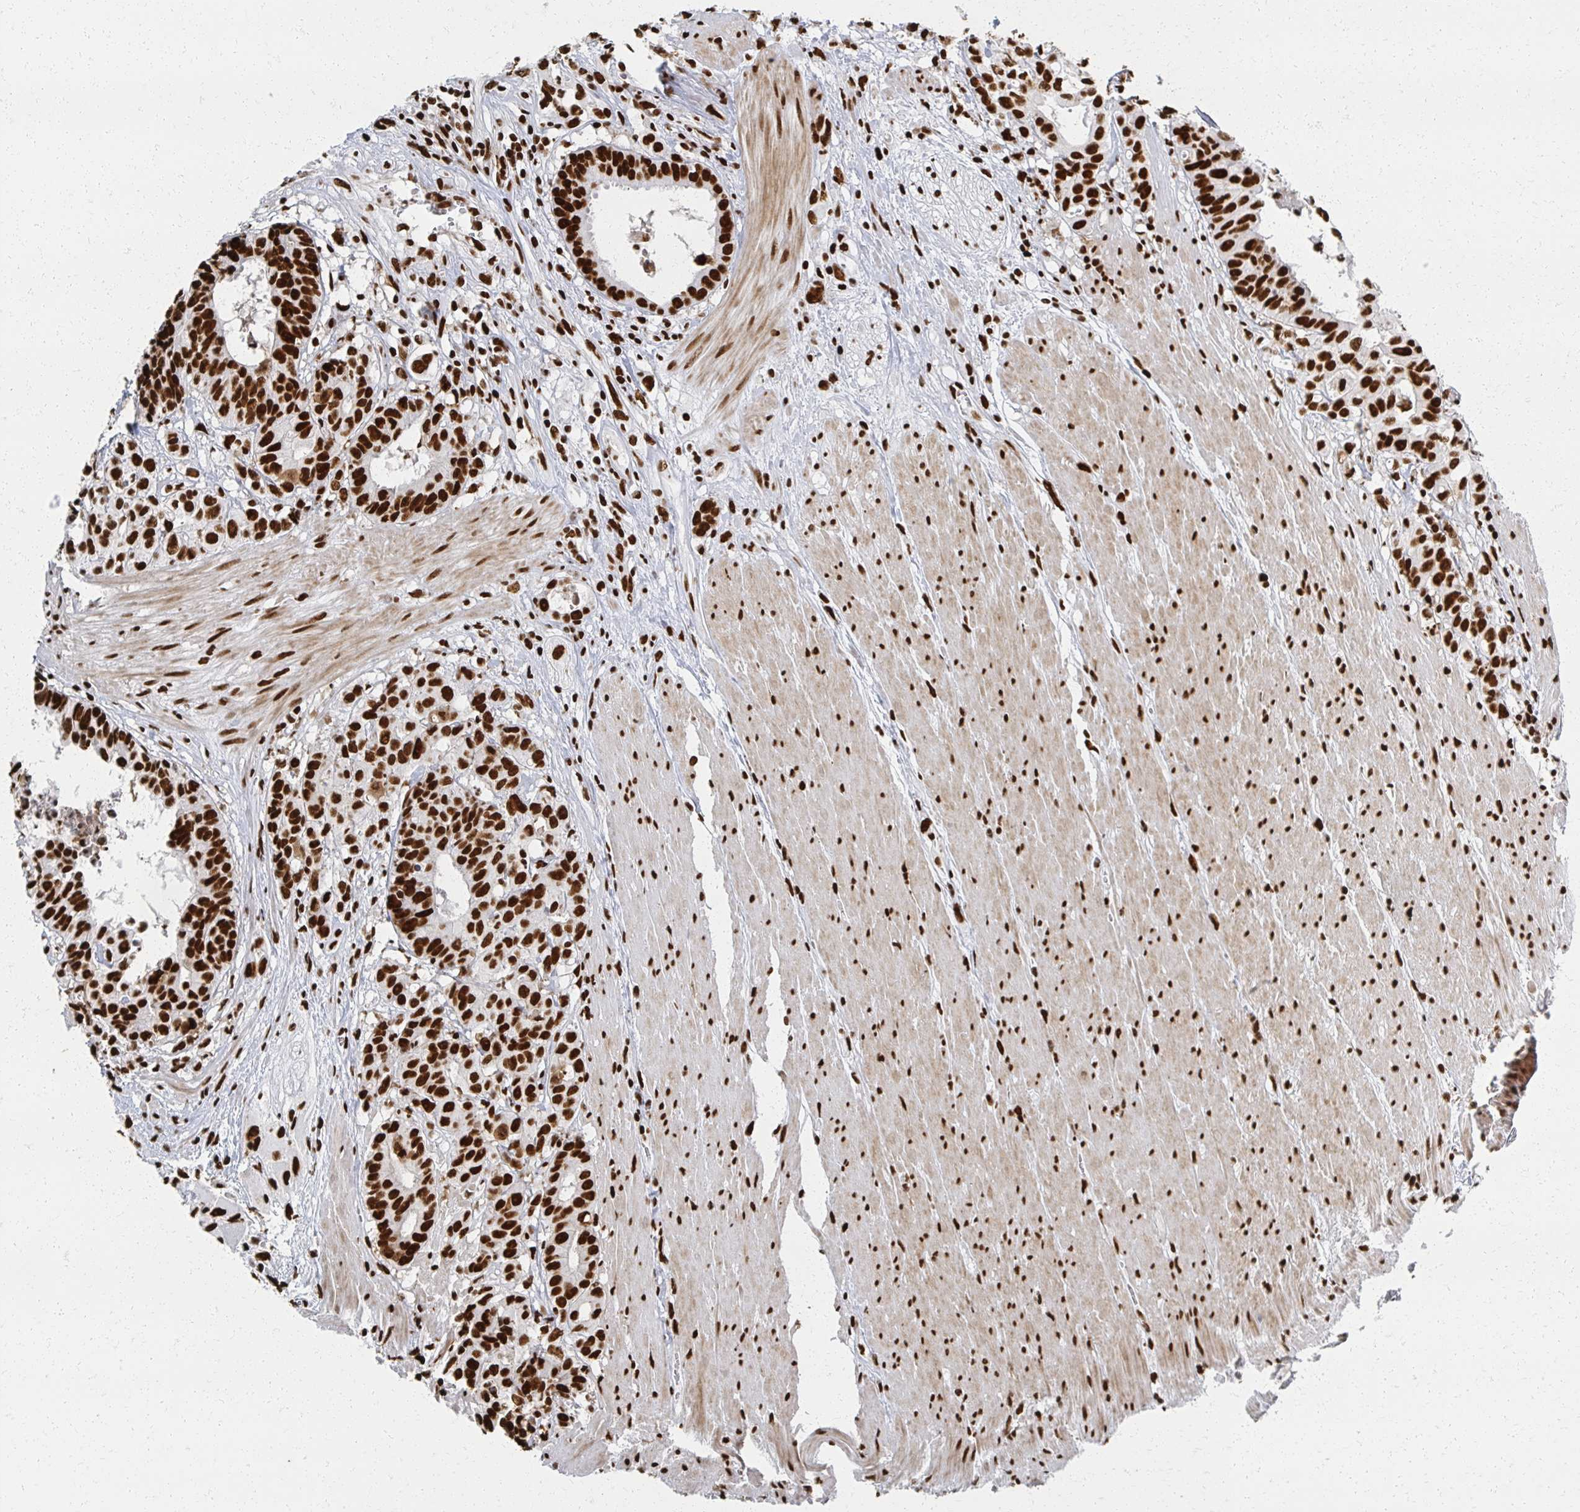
{"staining": {"intensity": "strong", "quantity": ">75%", "location": "nuclear"}, "tissue": "colorectal cancer", "cell_type": "Tumor cells", "image_type": "cancer", "snomed": [{"axis": "morphology", "description": "Adenocarcinoma, NOS"}, {"axis": "topography", "description": "Rectum"}], "caption": "An IHC histopathology image of neoplastic tissue is shown. Protein staining in brown labels strong nuclear positivity in colorectal cancer within tumor cells. (DAB (3,3'-diaminobenzidine) IHC, brown staining for protein, blue staining for nuclei).", "gene": "RBBP7", "patient": {"sex": "female", "age": 62}}